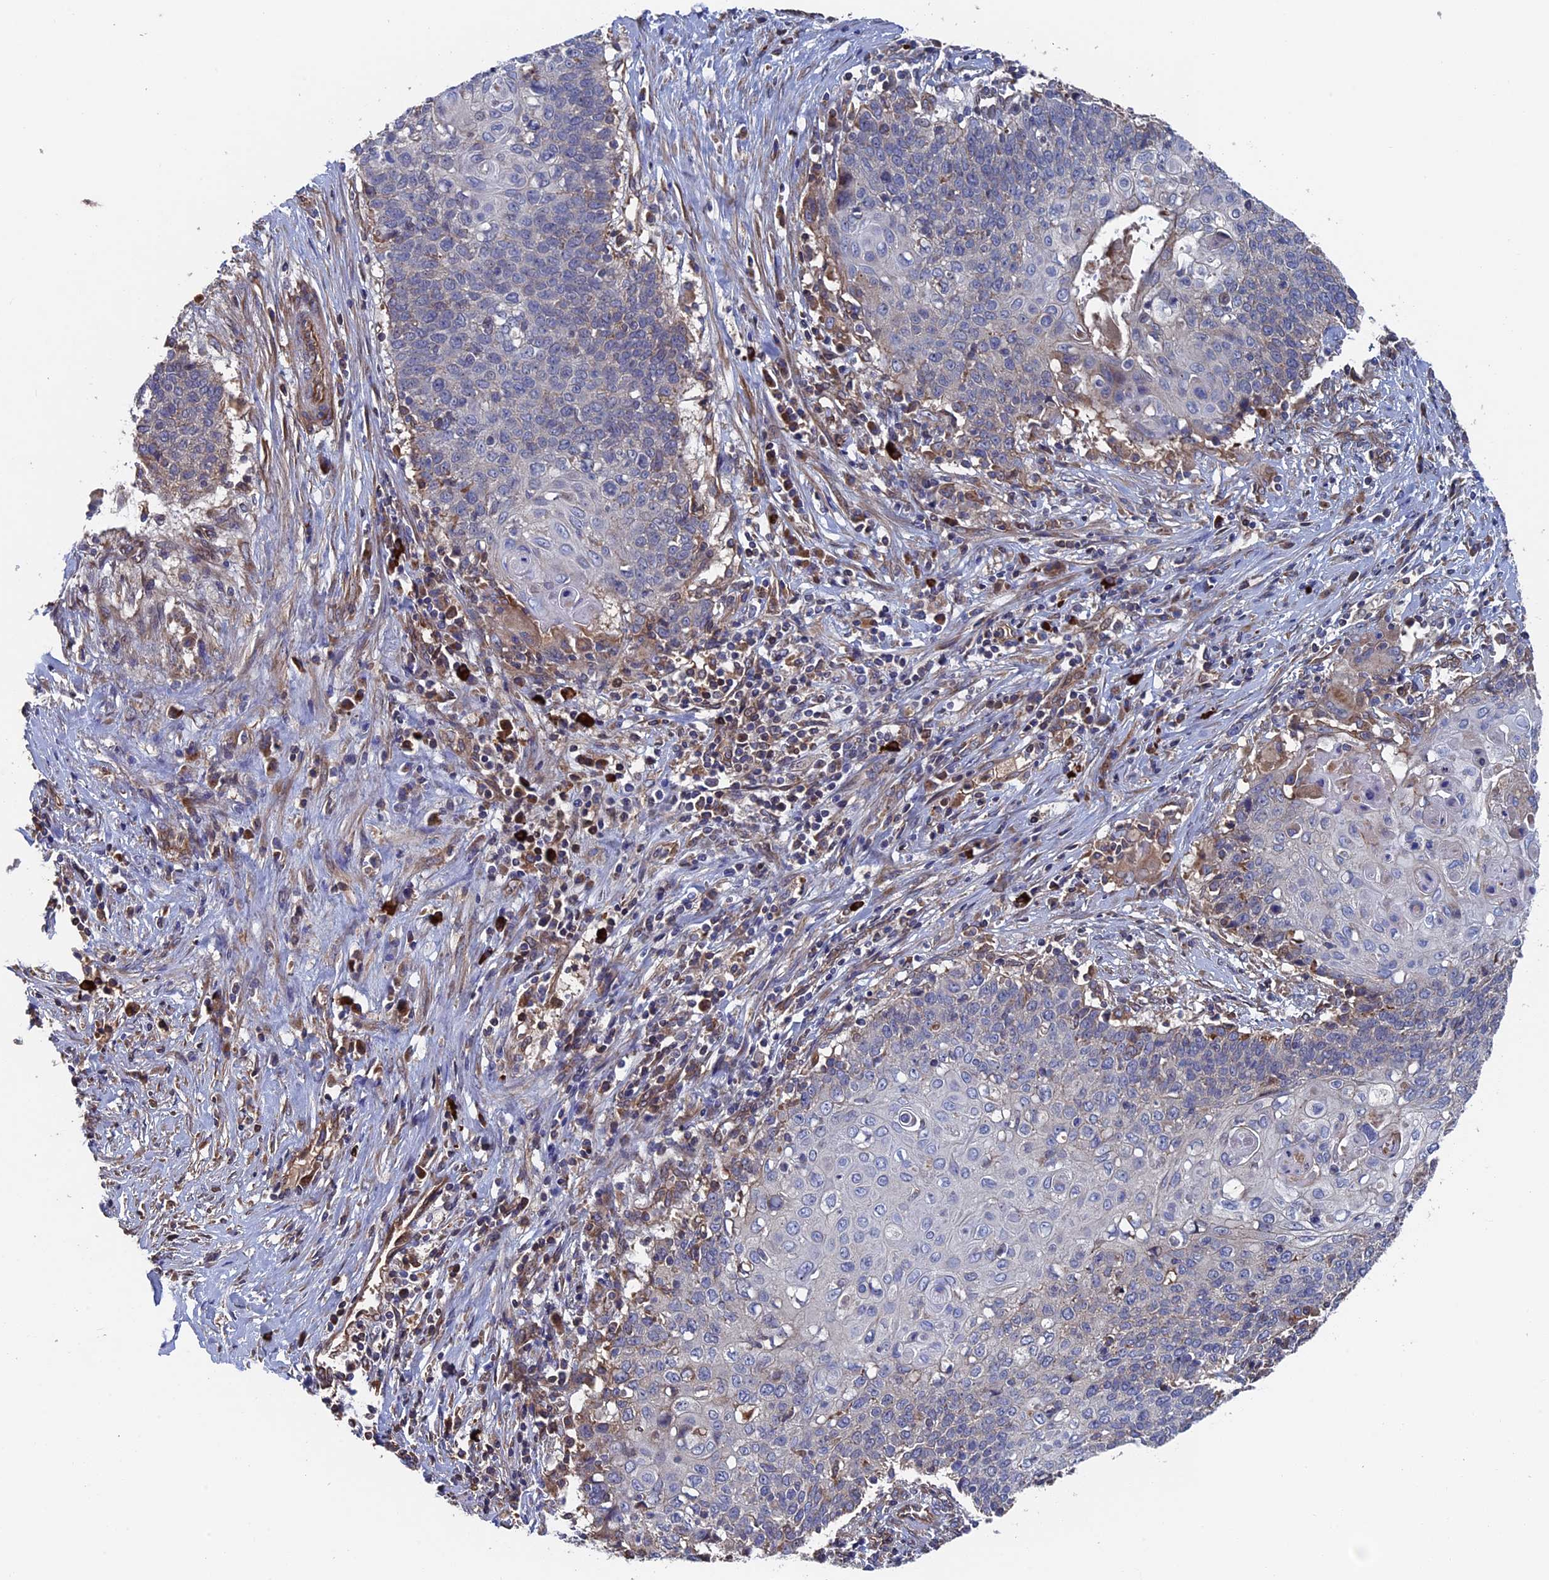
{"staining": {"intensity": "negative", "quantity": "none", "location": "none"}, "tissue": "cervical cancer", "cell_type": "Tumor cells", "image_type": "cancer", "snomed": [{"axis": "morphology", "description": "Squamous cell carcinoma, NOS"}, {"axis": "topography", "description": "Cervix"}], "caption": "Immunohistochemistry photomicrograph of neoplastic tissue: cervical squamous cell carcinoma stained with DAB displays no significant protein expression in tumor cells.", "gene": "RPUSD1", "patient": {"sex": "female", "age": 39}}